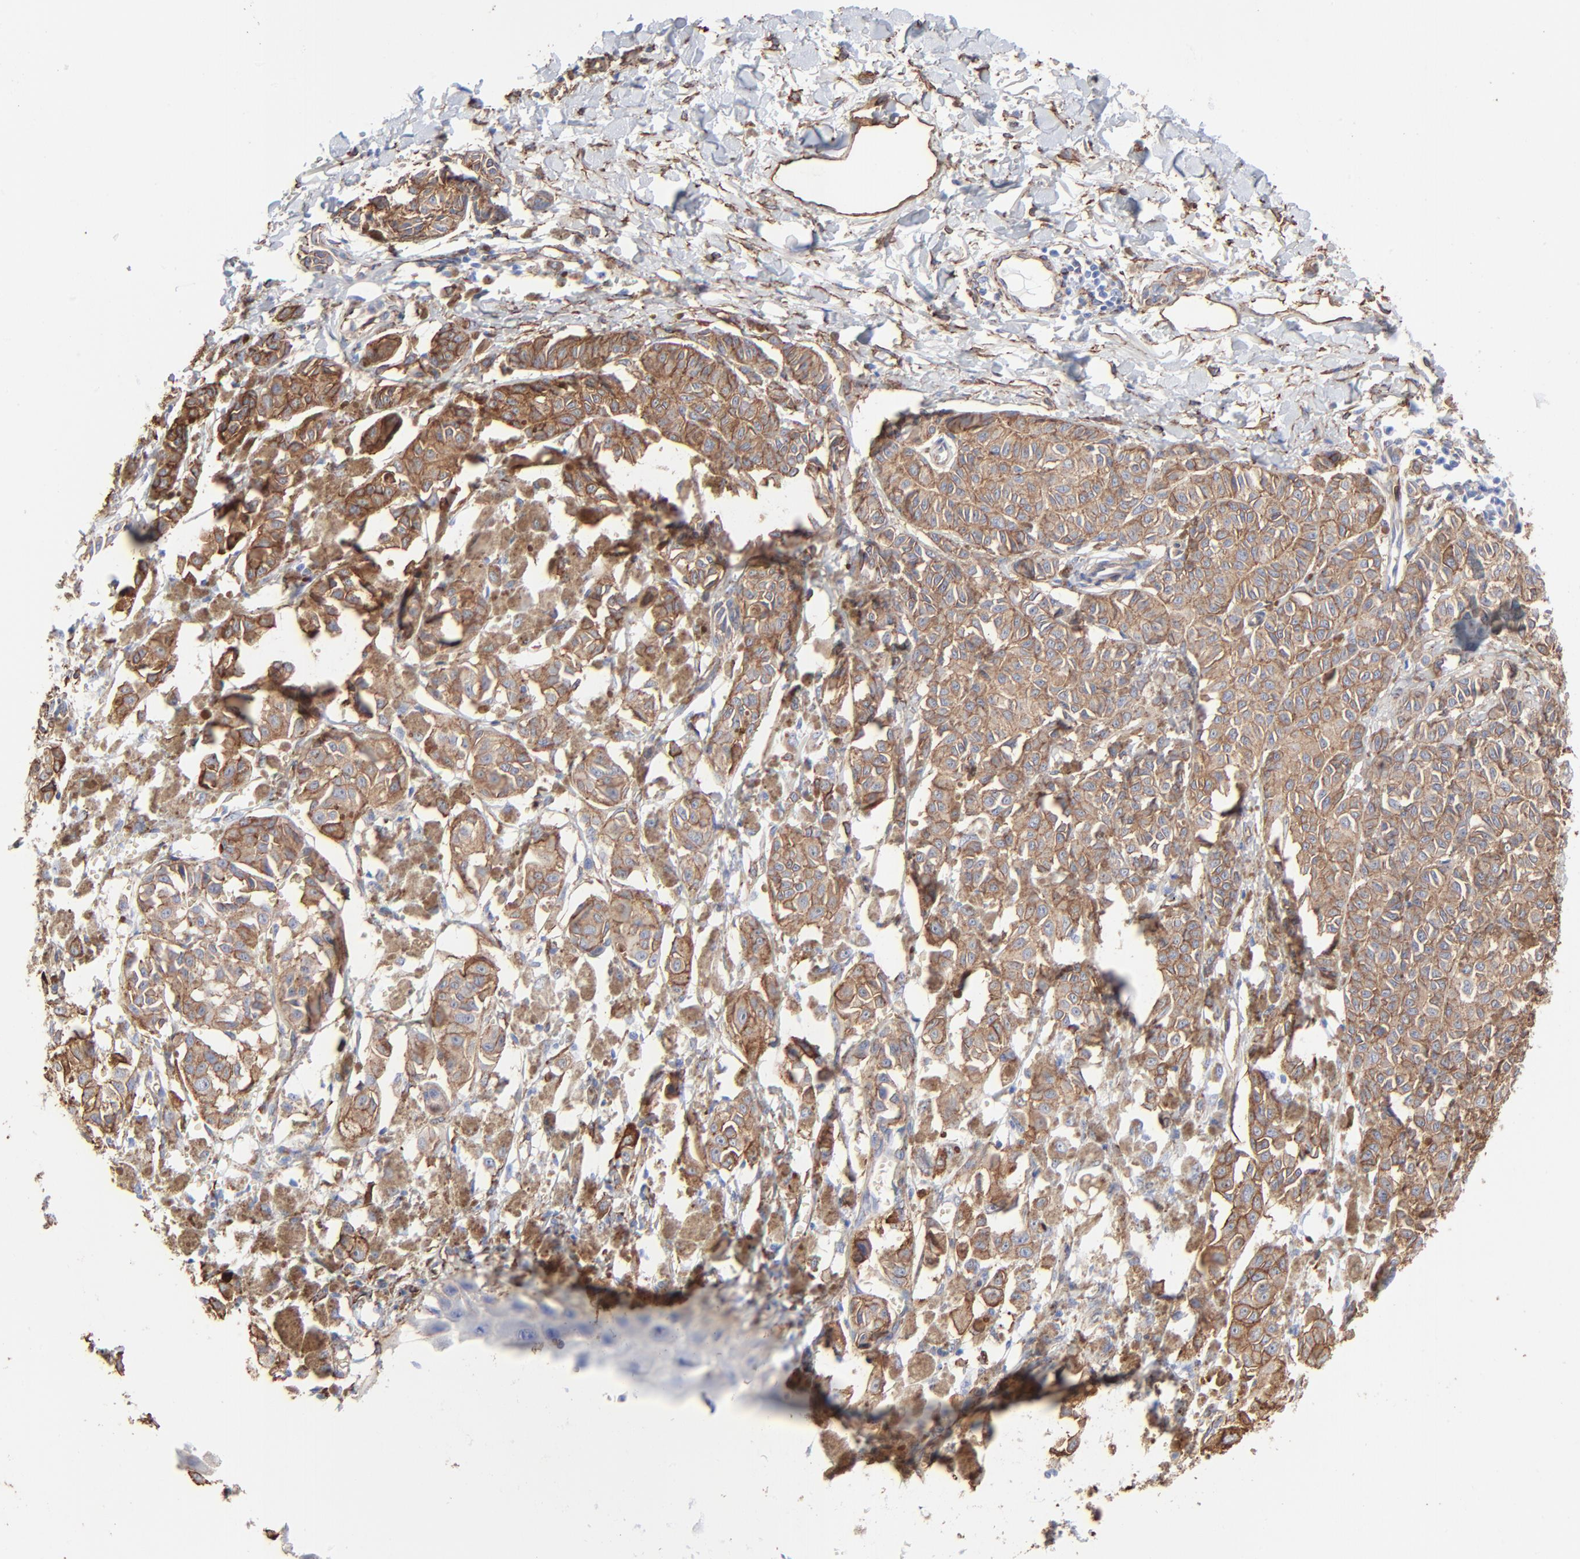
{"staining": {"intensity": "strong", "quantity": ">75%", "location": "cytoplasmic/membranous"}, "tissue": "melanoma", "cell_type": "Tumor cells", "image_type": "cancer", "snomed": [{"axis": "morphology", "description": "Malignant melanoma, NOS"}, {"axis": "topography", "description": "Skin"}], "caption": "Tumor cells exhibit strong cytoplasmic/membranous staining in approximately >75% of cells in malignant melanoma.", "gene": "CAV1", "patient": {"sex": "male", "age": 76}}